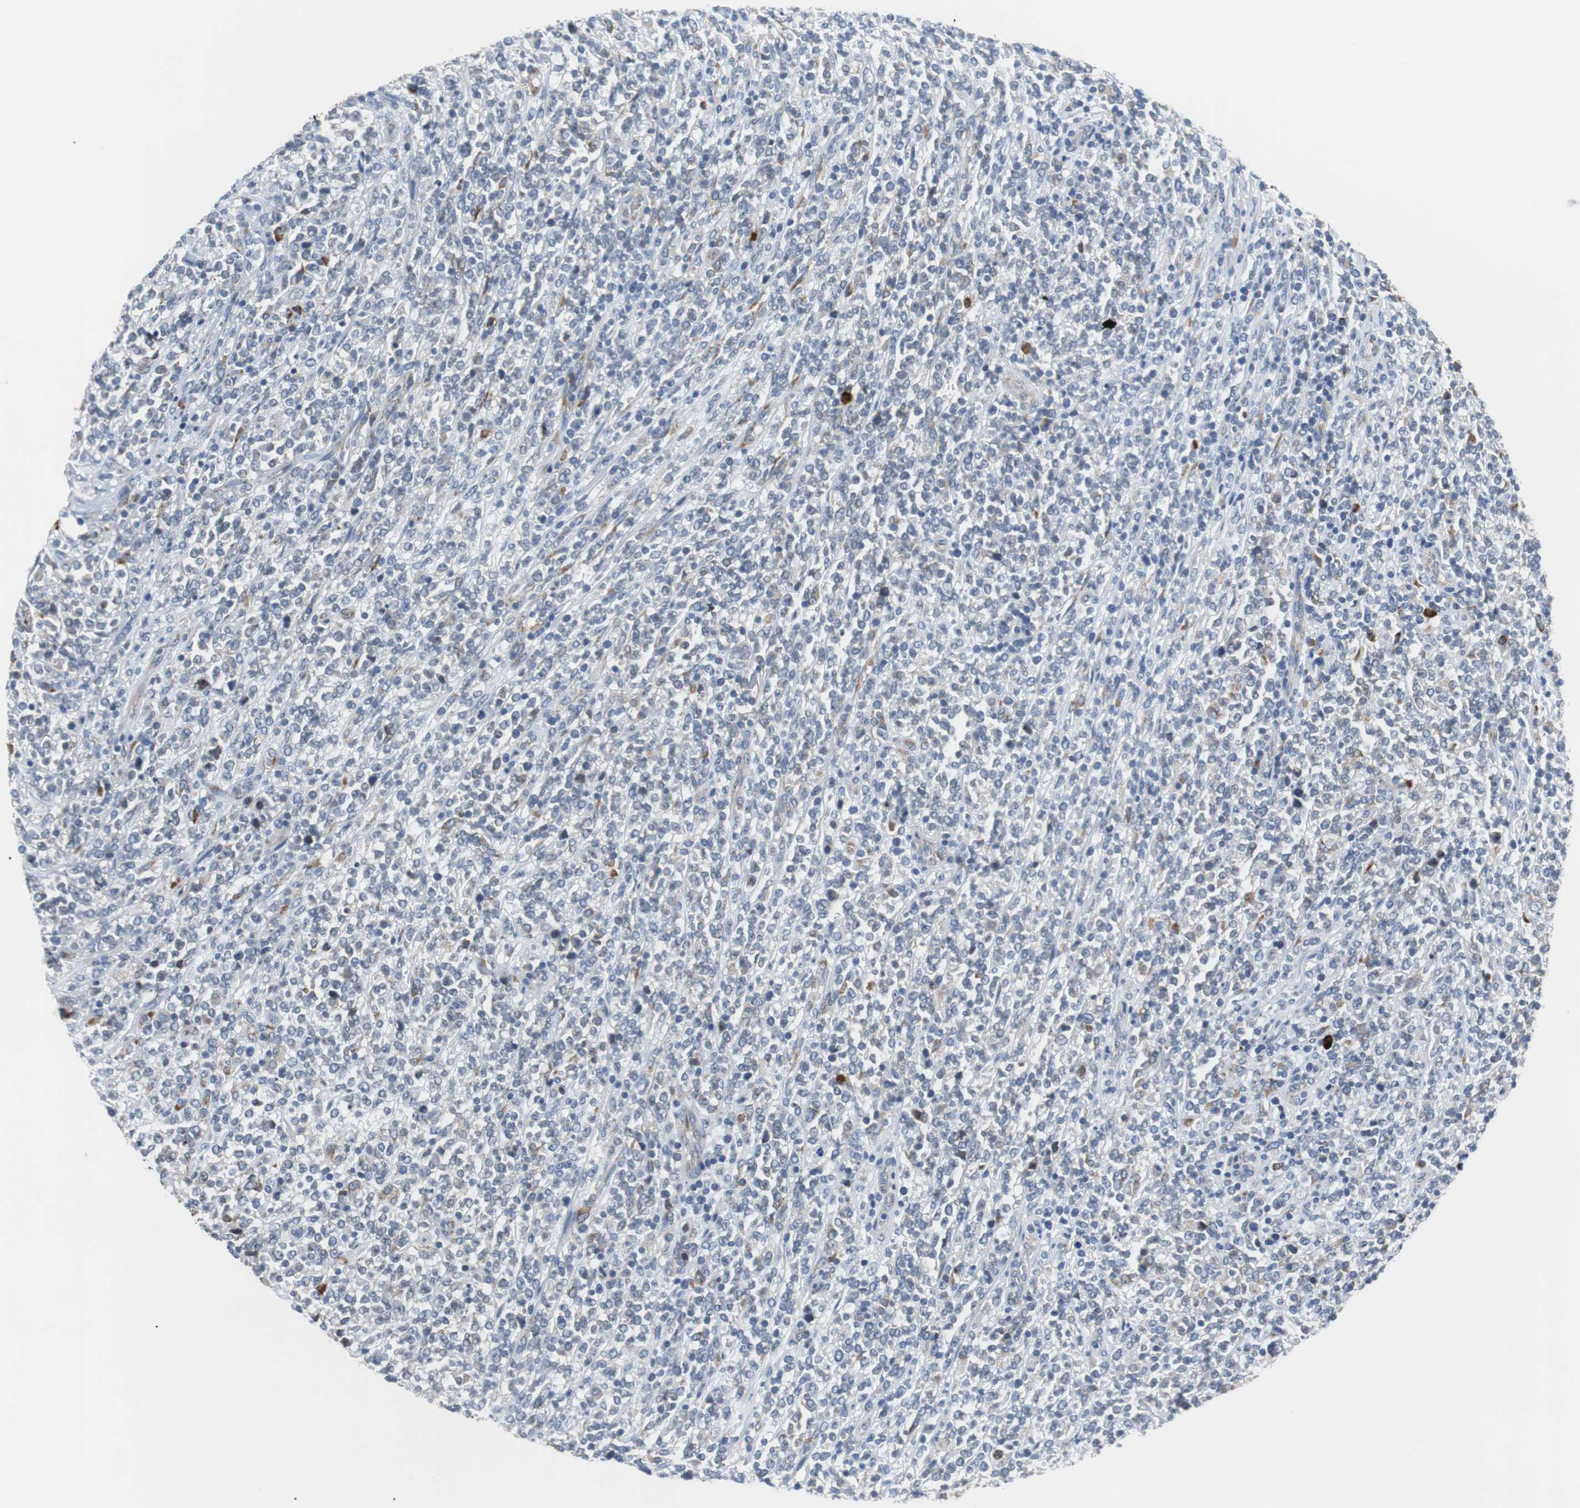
{"staining": {"intensity": "negative", "quantity": "none", "location": "none"}, "tissue": "lymphoma", "cell_type": "Tumor cells", "image_type": "cancer", "snomed": [{"axis": "morphology", "description": "Malignant lymphoma, non-Hodgkin's type, High grade"}, {"axis": "topography", "description": "Soft tissue"}], "caption": "Malignant lymphoma, non-Hodgkin's type (high-grade) stained for a protein using immunohistochemistry shows no expression tumor cells.", "gene": "PDIA4", "patient": {"sex": "male", "age": 18}}